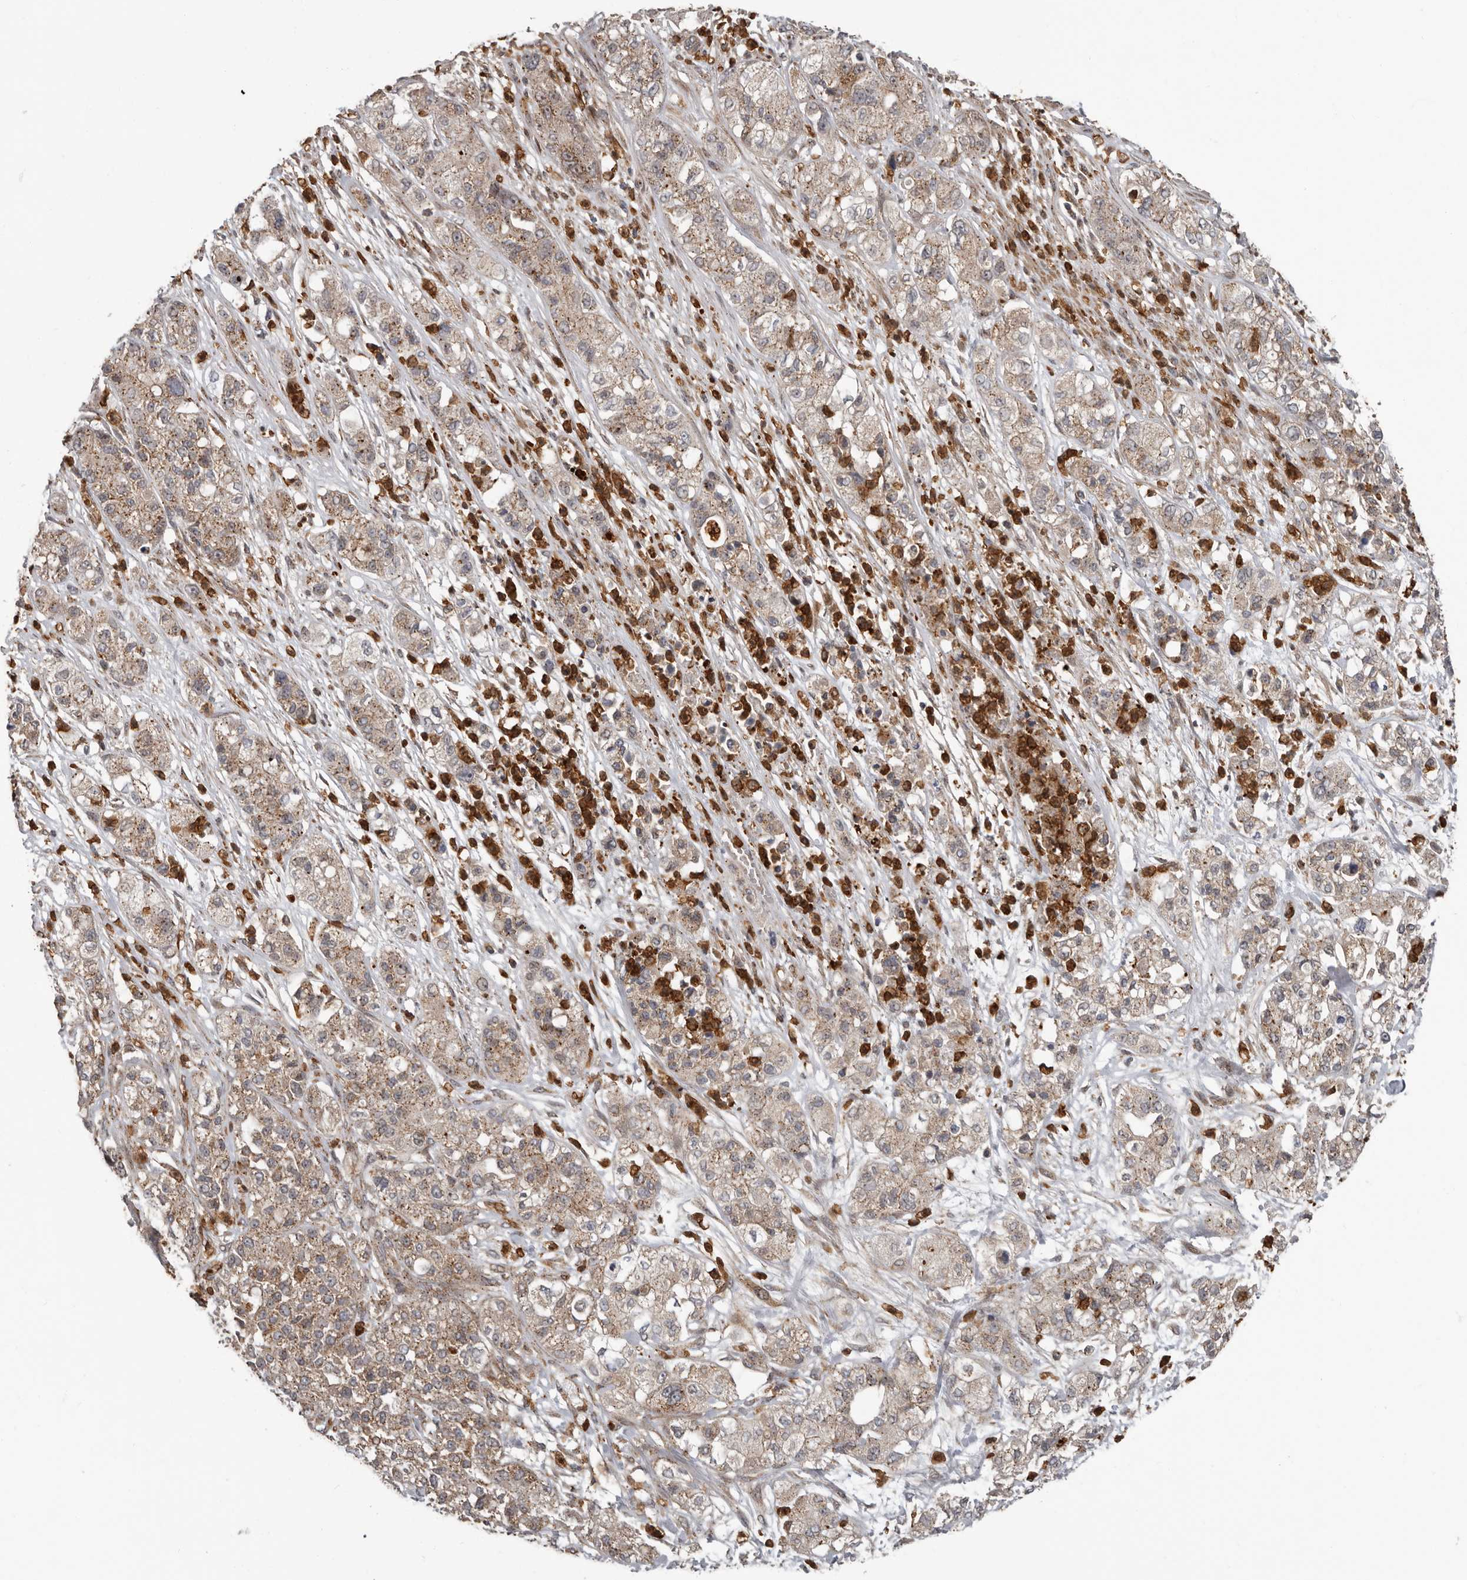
{"staining": {"intensity": "moderate", "quantity": ">75%", "location": "cytoplasmic/membranous"}, "tissue": "pancreatic cancer", "cell_type": "Tumor cells", "image_type": "cancer", "snomed": [{"axis": "morphology", "description": "Adenocarcinoma, NOS"}, {"axis": "topography", "description": "Pancreas"}], "caption": "Immunohistochemical staining of pancreatic cancer displays moderate cytoplasmic/membranous protein staining in approximately >75% of tumor cells.", "gene": "FGFR4", "patient": {"sex": "female", "age": 78}}